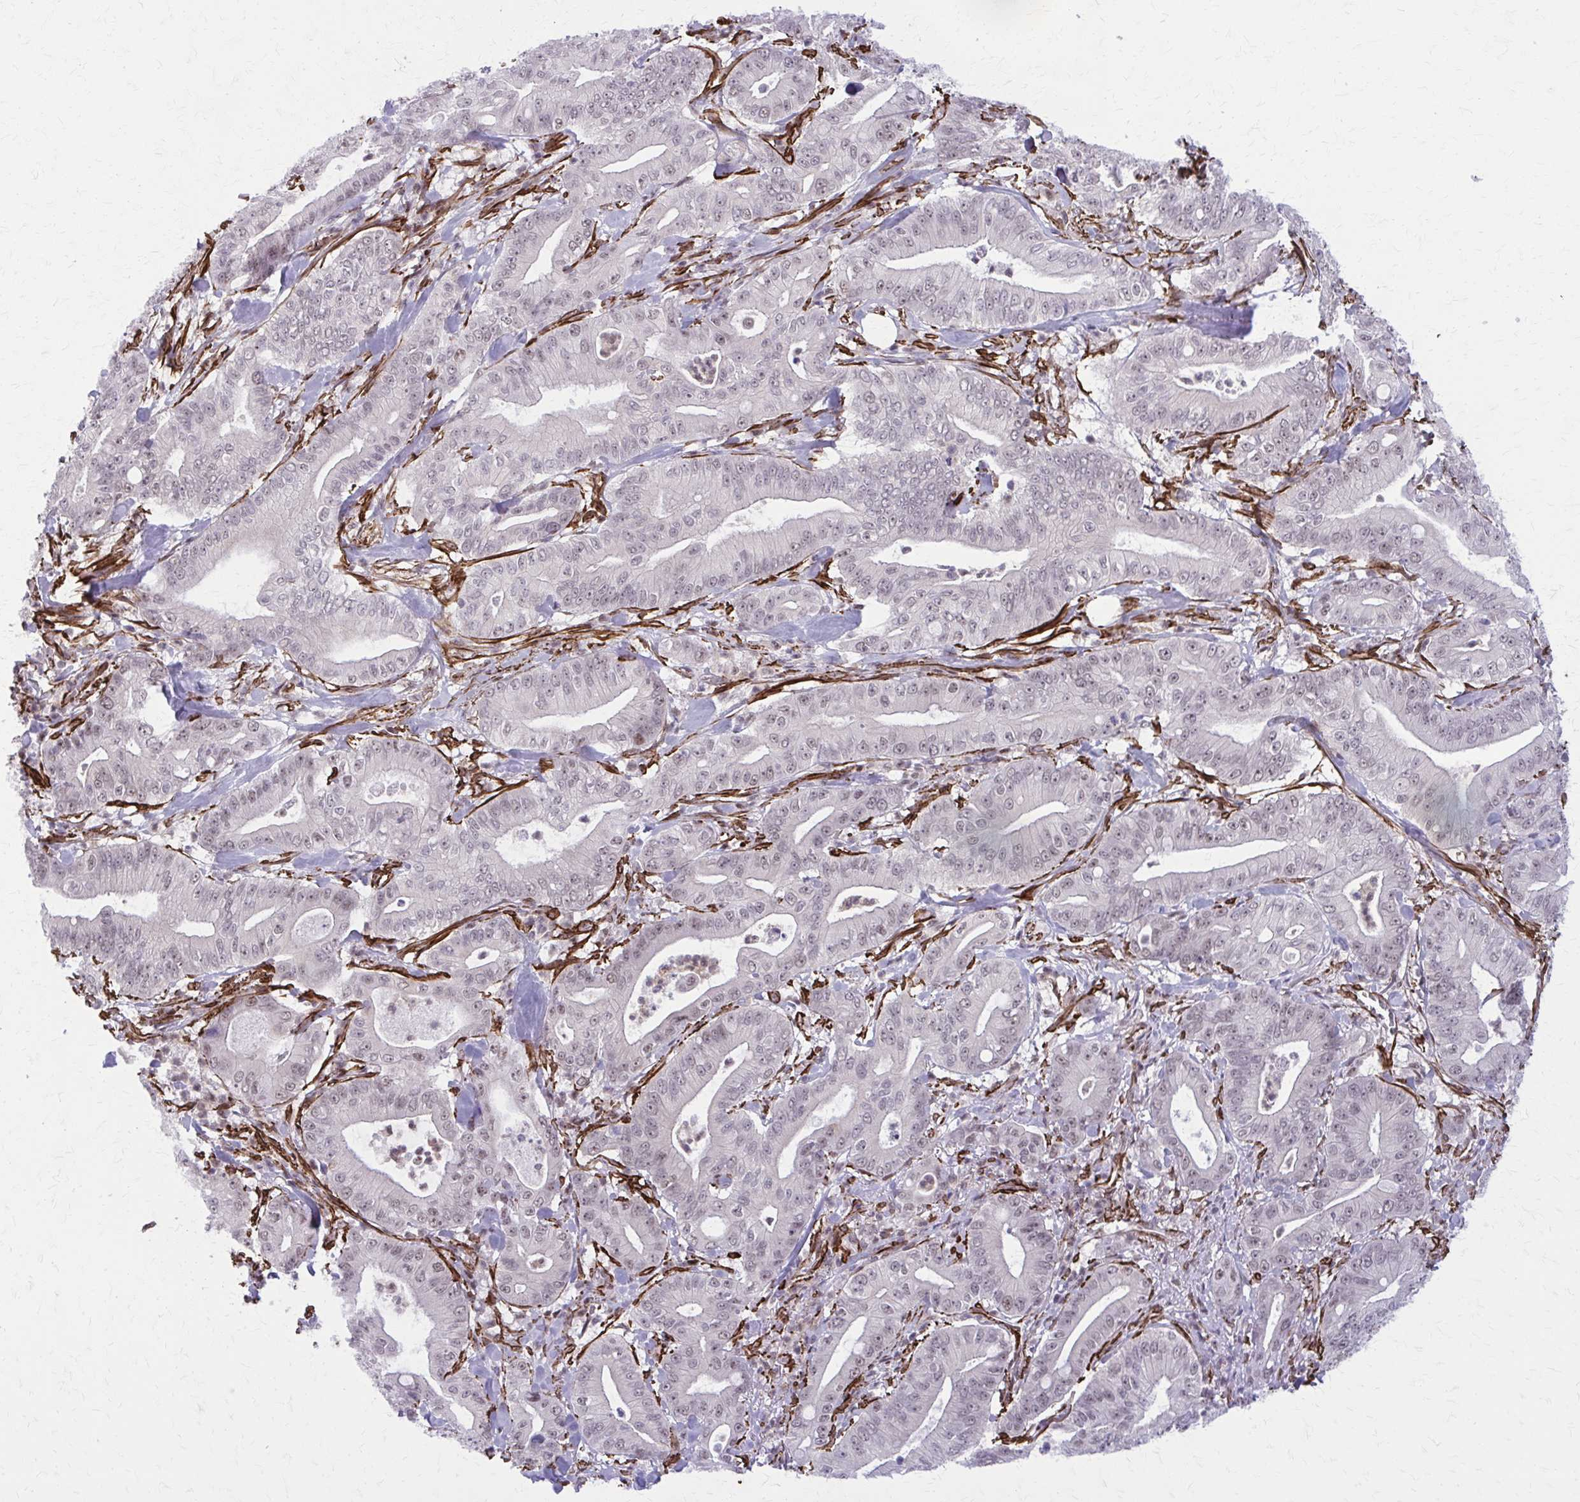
{"staining": {"intensity": "weak", "quantity": "25%-75%", "location": "nuclear"}, "tissue": "pancreatic cancer", "cell_type": "Tumor cells", "image_type": "cancer", "snomed": [{"axis": "morphology", "description": "Adenocarcinoma, NOS"}, {"axis": "topography", "description": "Pancreas"}], "caption": "This photomicrograph displays pancreatic adenocarcinoma stained with IHC to label a protein in brown. The nuclear of tumor cells show weak positivity for the protein. Nuclei are counter-stained blue.", "gene": "NRBF2", "patient": {"sex": "male", "age": 71}}